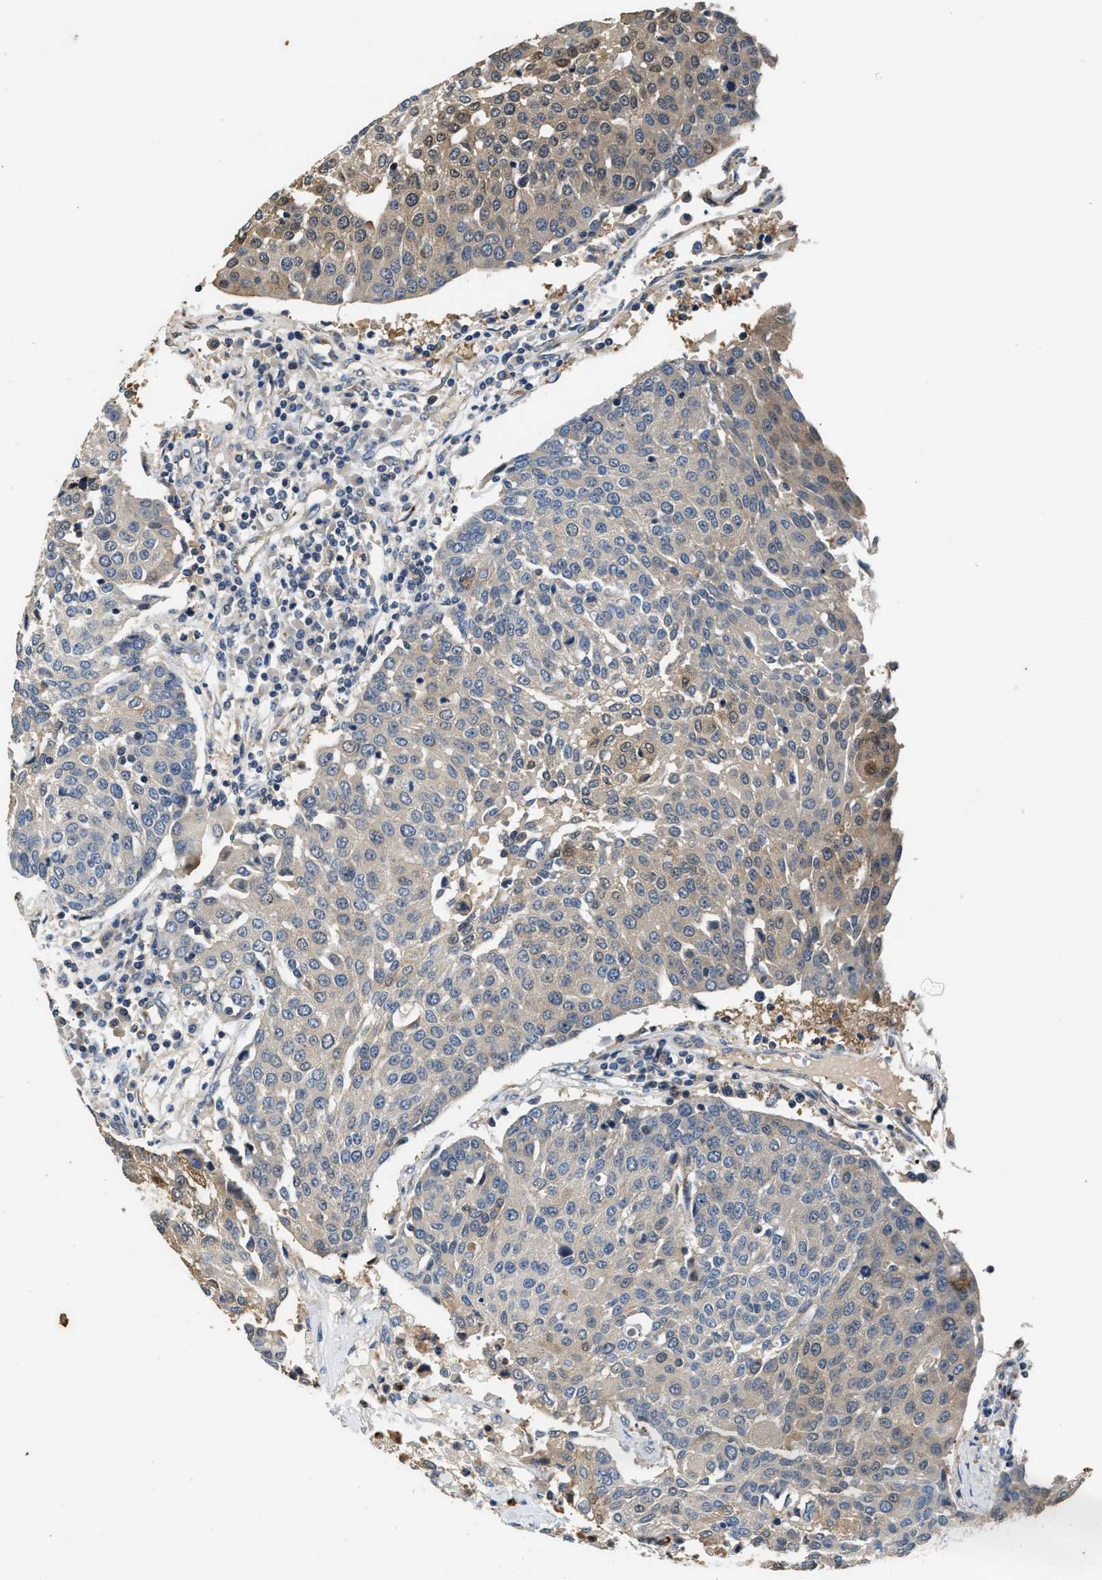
{"staining": {"intensity": "weak", "quantity": "<25%", "location": "cytoplasmic/membranous,nuclear"}, "tissue": "urothelial cancer", "cell_type": "Tumor cells", "image_type": "cancer", "snomed": [{"axis": "morphology", "description": "Urothelial carcinoma, High grade"}, {"axis": "topography", "description": "Urinary bladder"}], "caption": "Immunohistochemical staining of human urothelial cancer exhibits no significant expression in tumor cells.", "gene": "CHUK", "patient": {"sex": "female", "age": 85}}